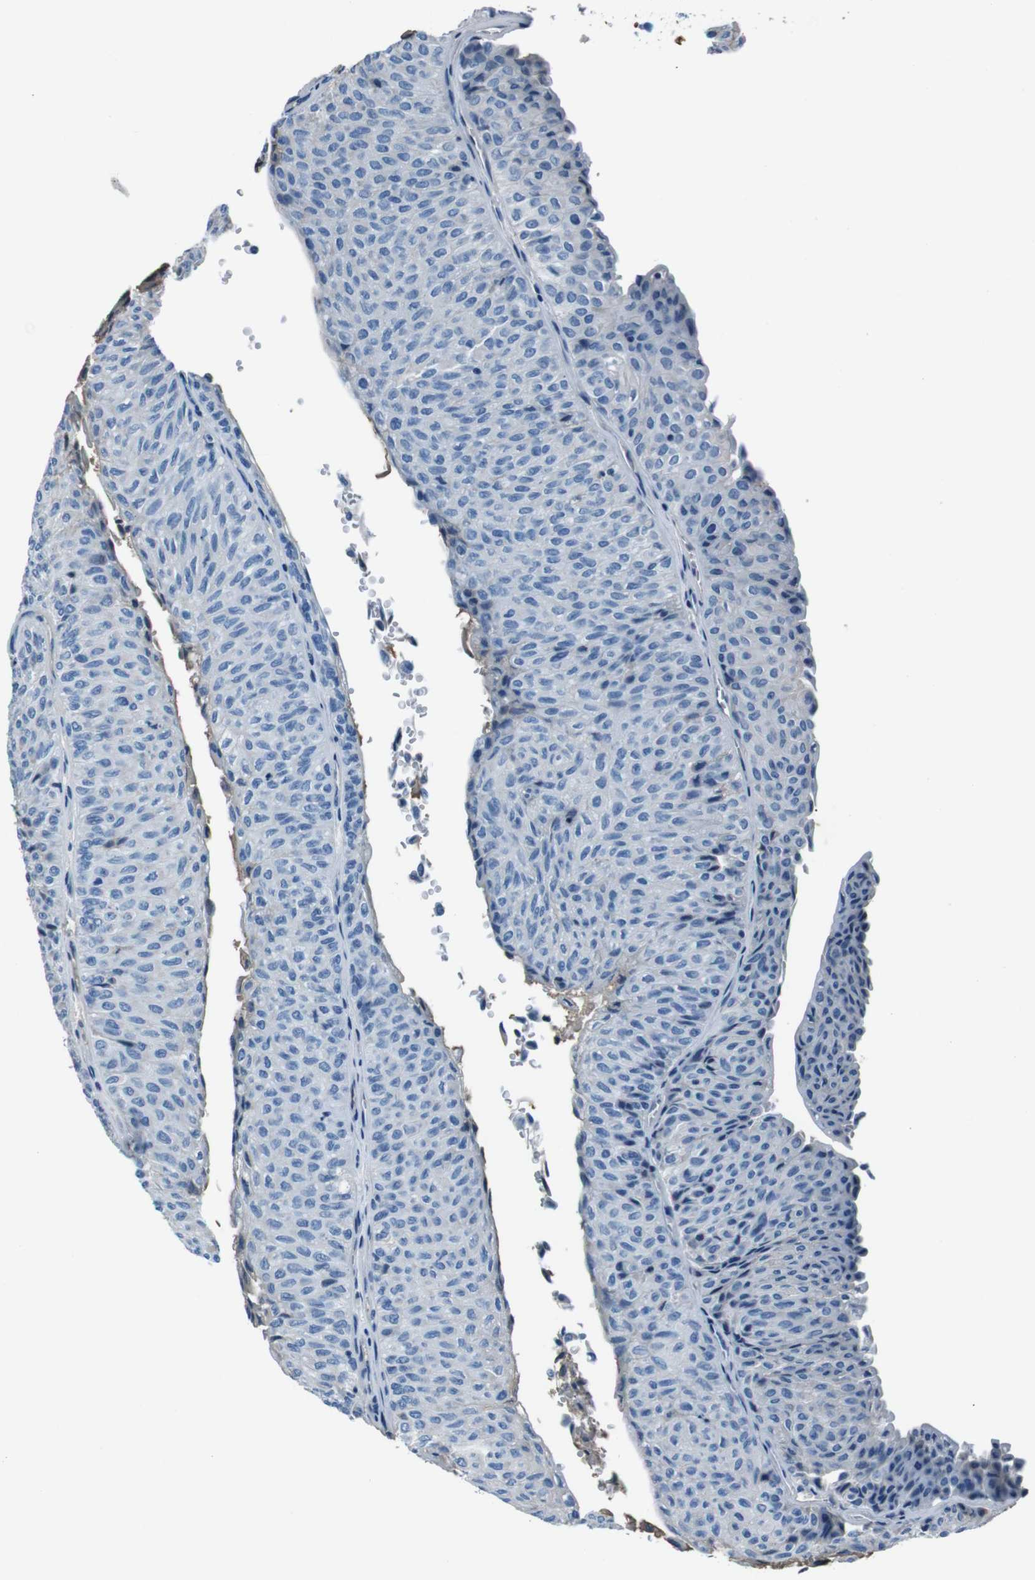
{"staining": {"intensity": "negative", "quantity": "none", "location": "none"}, "tissue": "urothelial cancer", "cell_type": "Tumor cells", "image_type": "cancer", "snomed": [{"axis": "morphology", "description": "Urothelial carcinoma, Low grade"}, {"axis": "topography", "description": "Urinary bladder"}], "caption": "The histopathology image demonstrates no staining of tumor cells in urothelial cancer. (DAB IHC with hematoxylin counter stain).", "gene": "LEP", "patient": {"sex": "male", "age": 78}}